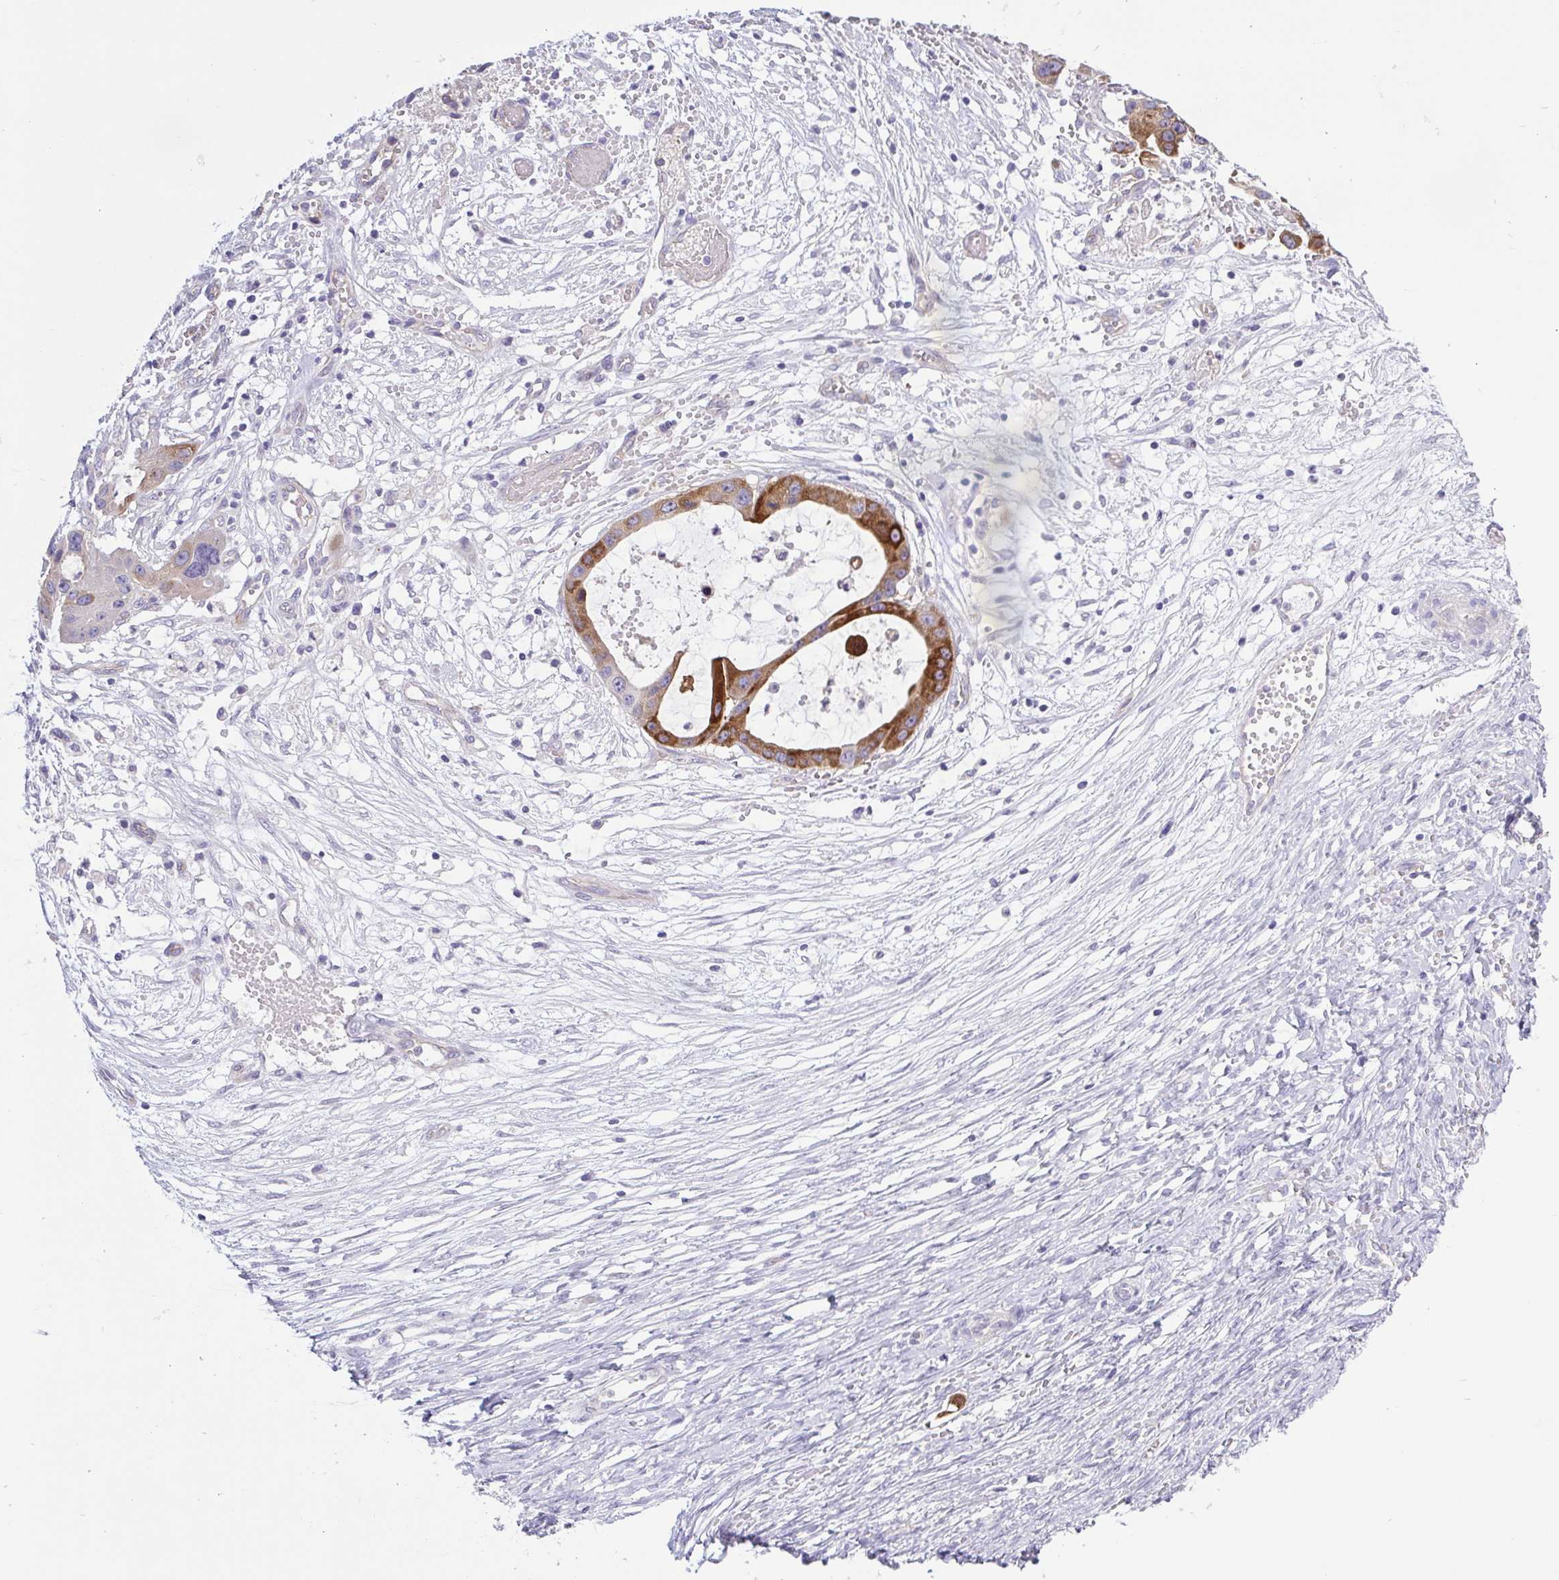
{"staining": {"intensity": "strong", "quantity": "25%-75%", "location": "cytoplasmic/membranous"}, "tissue": "ovarian cancer", "cell_type": "Tumor cells", "image_type": "cancer", "snomed": [{"axis": "morphology", "description": "Cystadenocarcinoma, serous, NOS"}, {"axis": "topography", "description": "Ovary"}], "caption": "Human ovarian serous cystadenocarcinoma stained for a protein (brown) shows strong cytoplasmic/membranous positive positivity in approximately 25%-75% of tumor cells.", "gene": "BCAS1", "patient": {"sex": "female", "age": 56}}